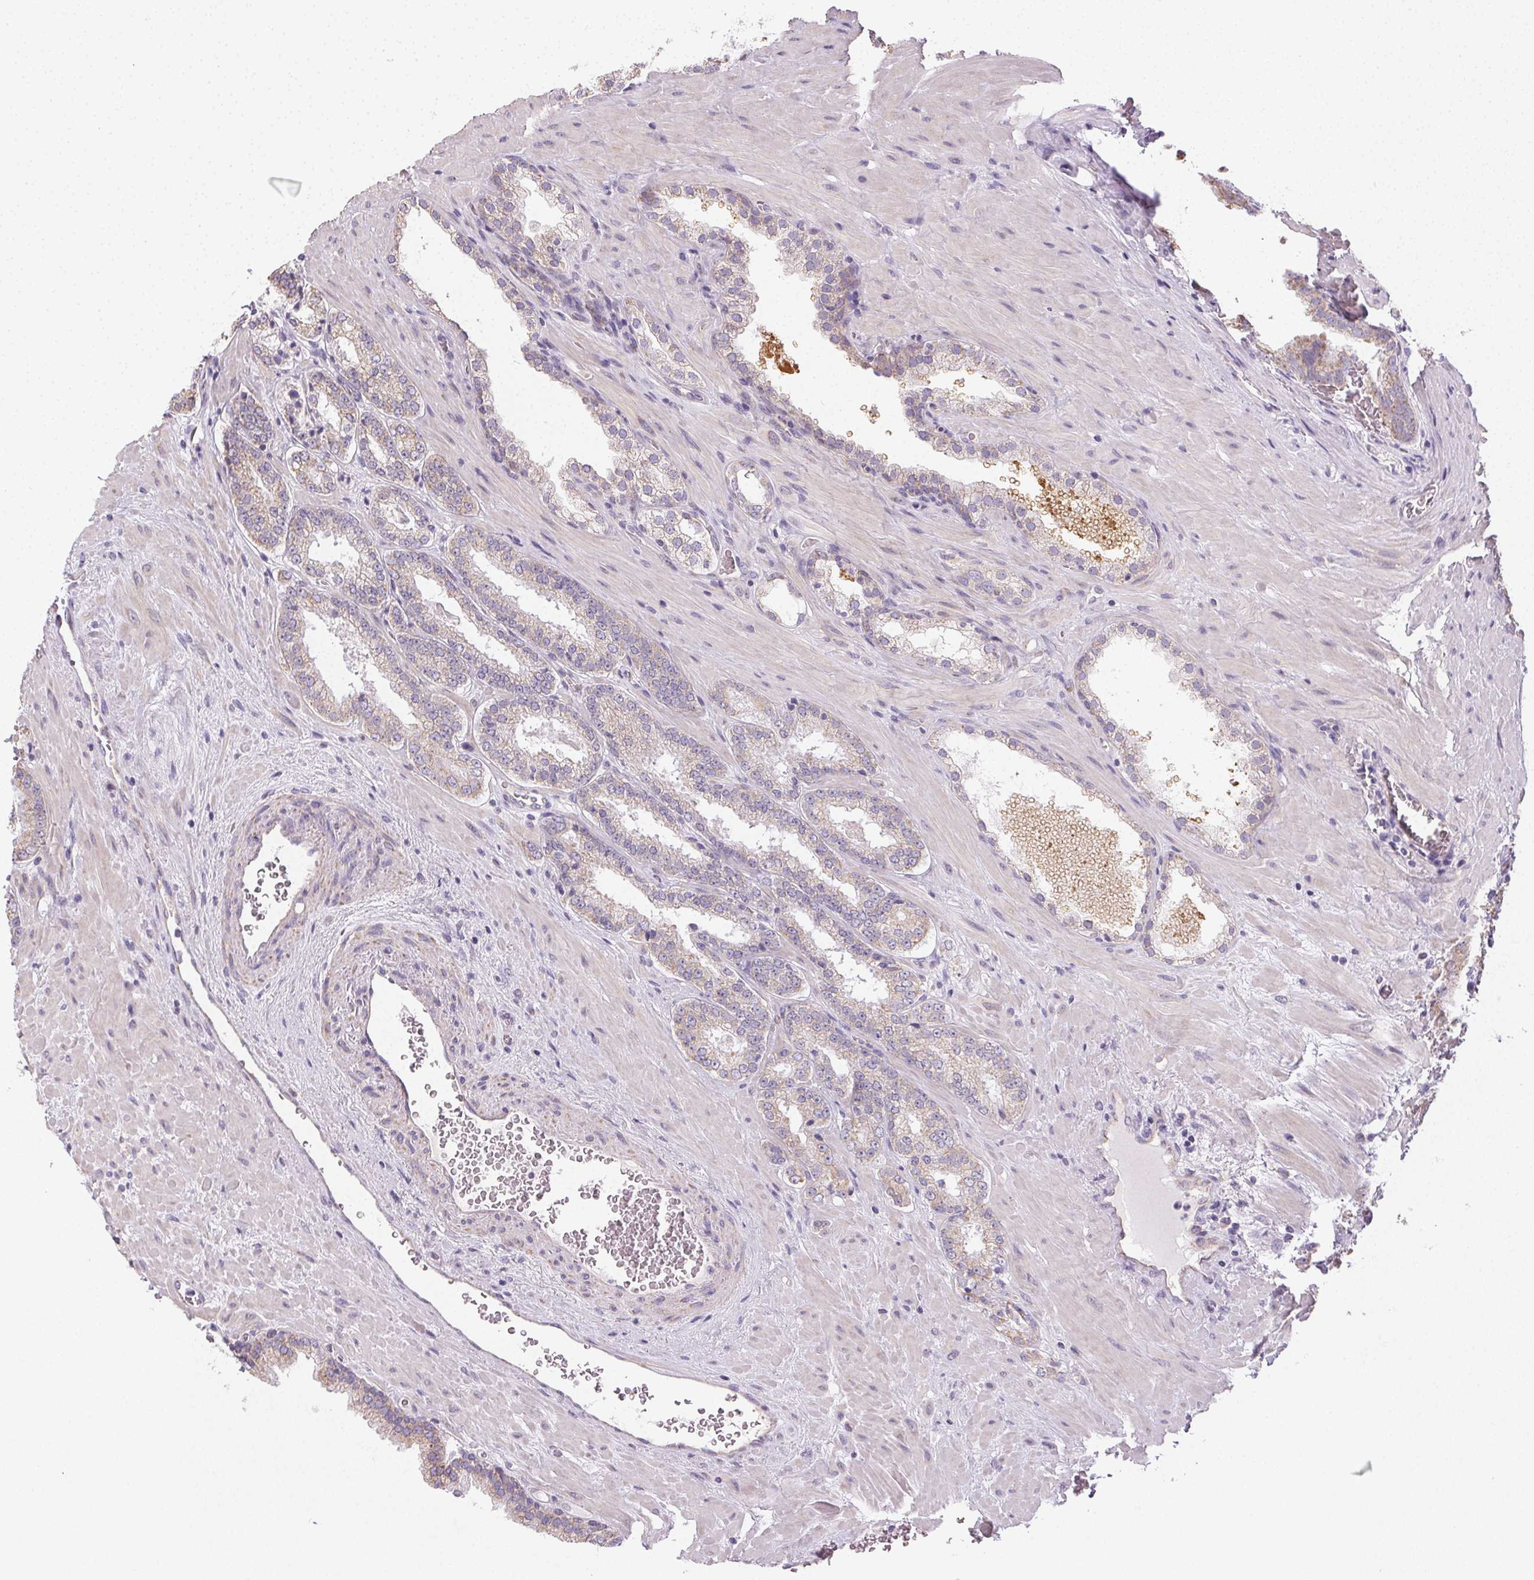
{"staining": {"intensity": "weak", "quantity": "<25%", "location": "cytoplasmic/membranous"}, "tissue": "prostate cancer", "cell_type": "Tumor cells", "image_type": "cancer", "snomed": [{"axis": "morphology", "description": "Adenocarcinoma, NOS"}, {"axis": "topography", "description": "Prostate"}], "caption": "DAB (3,3'-diaminobenzidine) immunohistochemical staining of human prostate cancer displays no significant positivity in tumor cells. (IHC, brightfield microscopy, high magnification).", "gene": "SMYD1", "patient": {"sex": "male", "age": 63}}